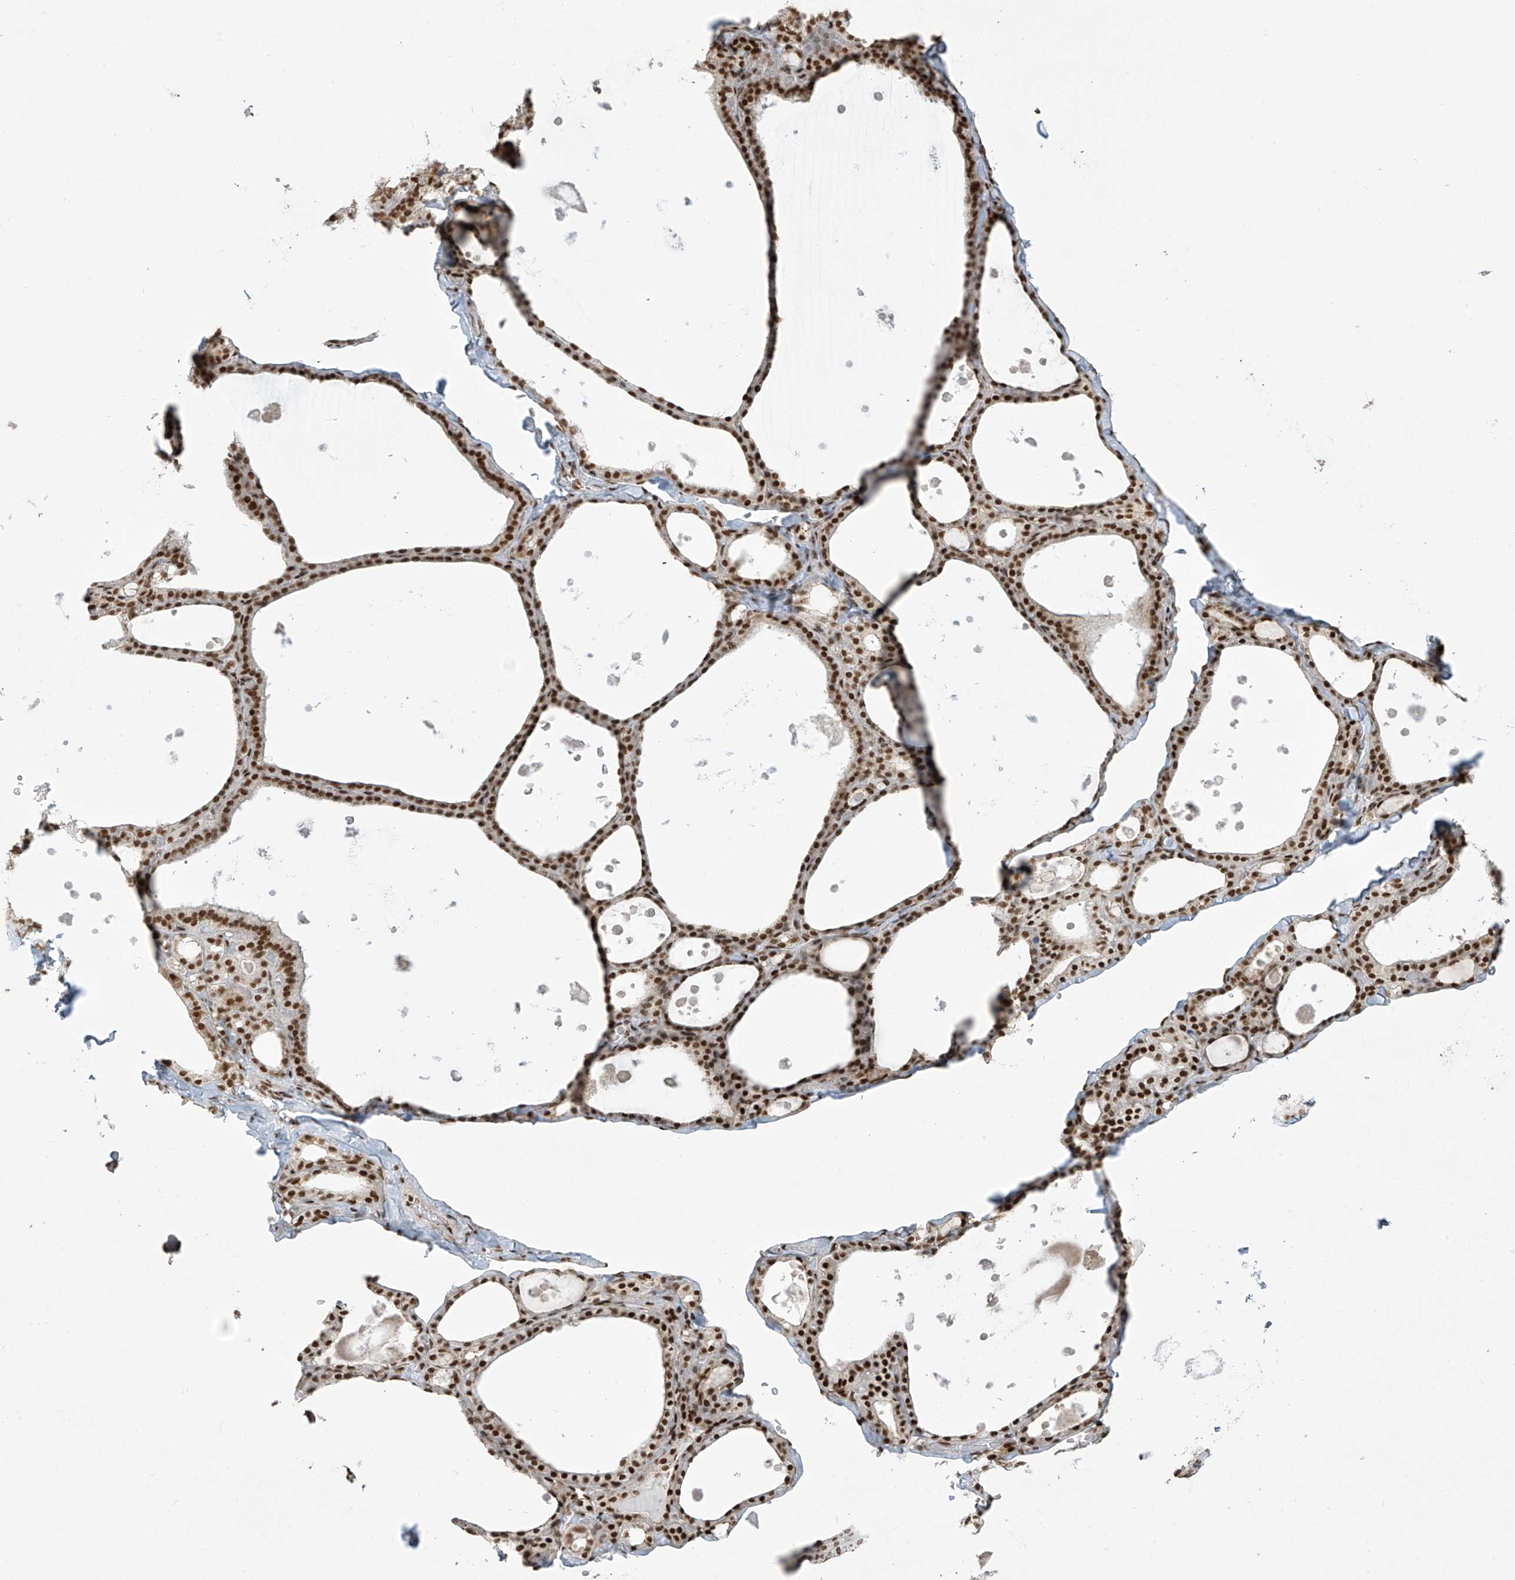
{"staining": {"intensity": "strong", "quantity": ">75%", "location": "nuclear"}, "tissue": "thyroid gland", "cell_type": "Glandular cells", "image_type": "normal", "snomed": [{"axis": "morphology", "description": "Normal tissue, NOS"}, {"axis": "topography", "description": "Thyroid gland"}], "caption": "Unremarkable thyroid gland reveals strong nuclear expression in approximately >75% of glandular cells, visualized by immunohistochemistry. The staining is performed using DAB (3,3'-diaminobenzidine) brown chromogen to label protein expression. The nuclei are counter-stained blue using hematoxylin.", "gene": "MS4A6A", "patient": {"sex": "male", "age": 56}}